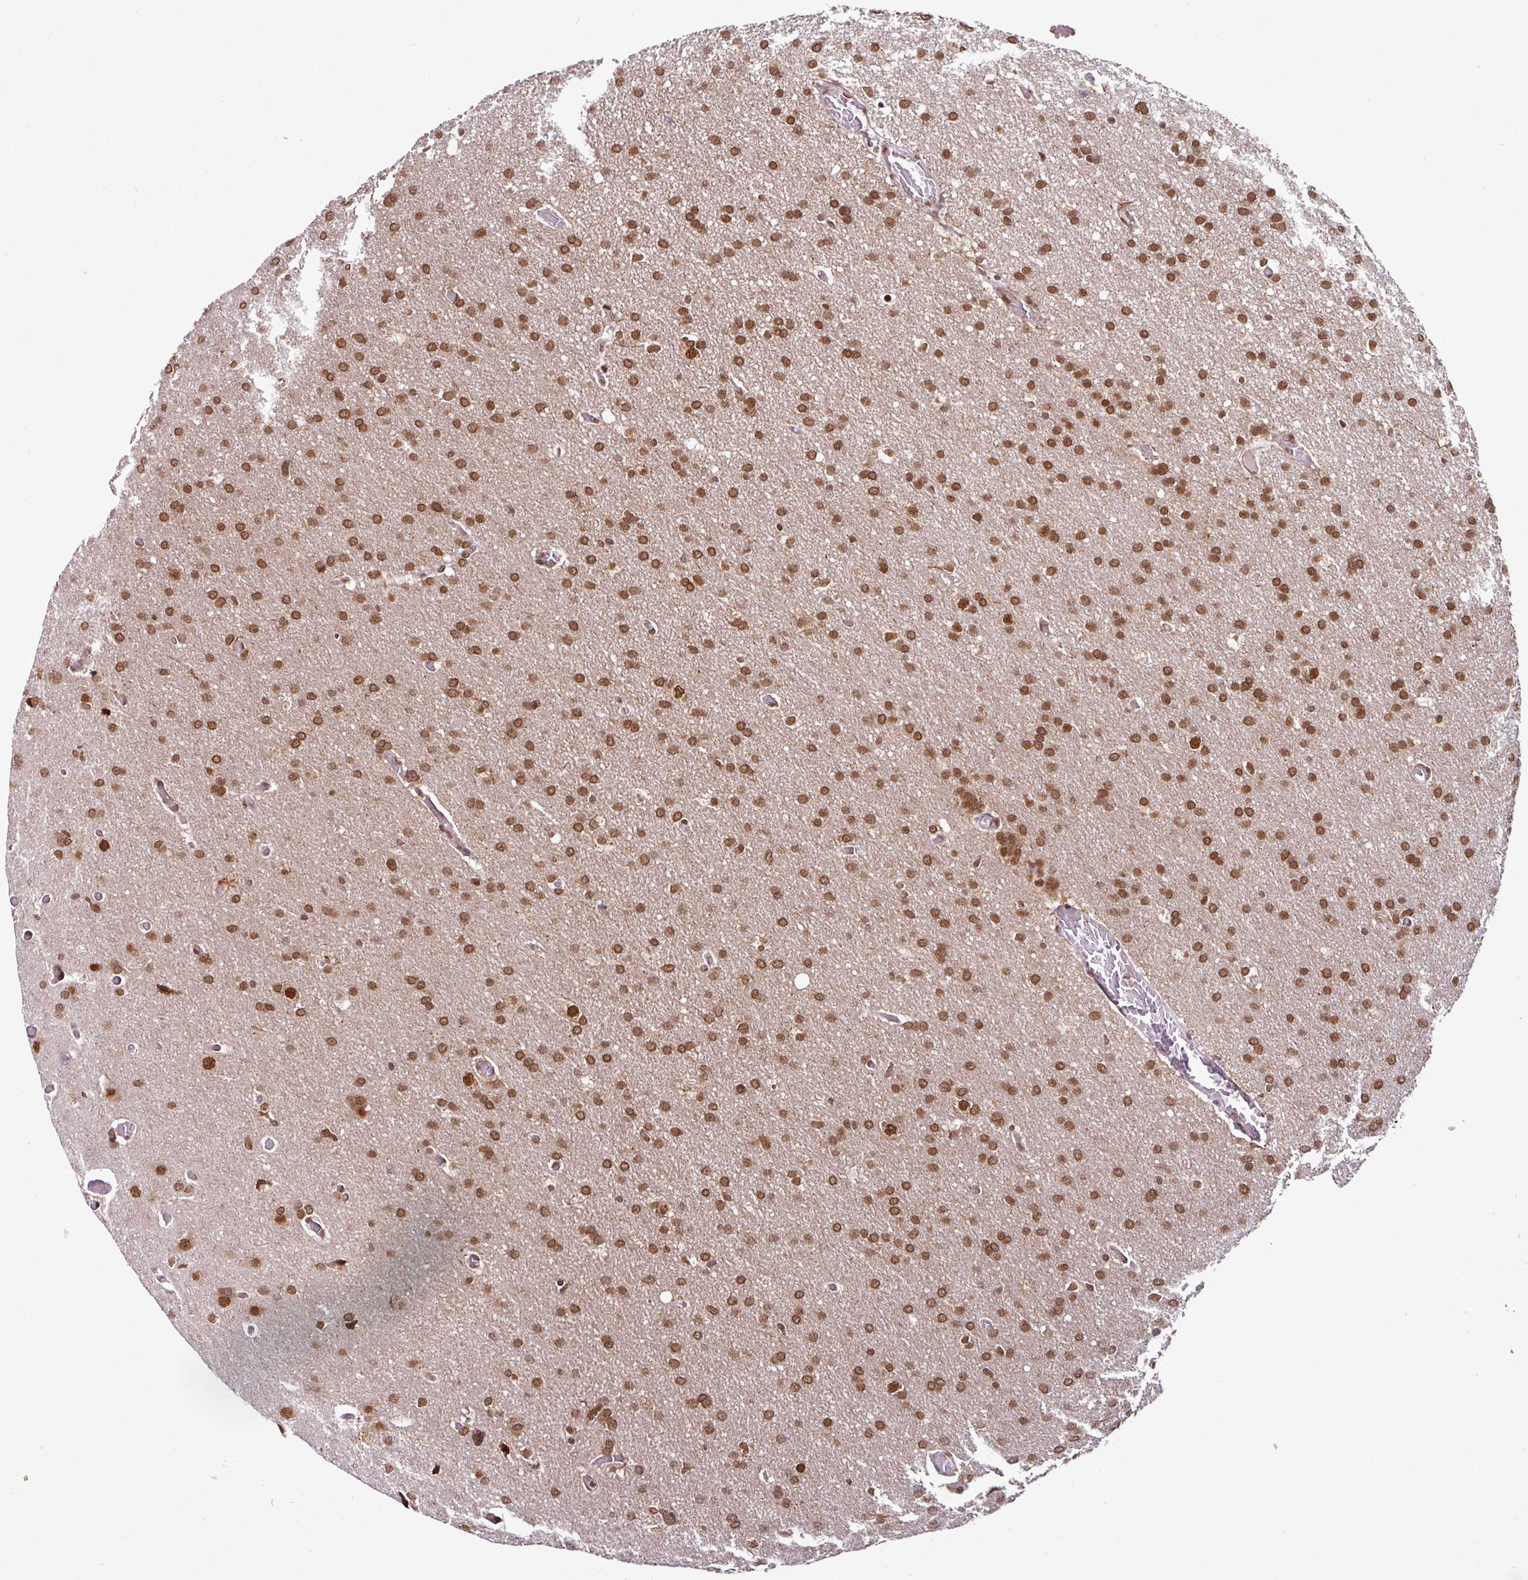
{"staining": {"intensity": "moderate", "quantity": ">75%", "location": "nuclear"}, "tissue": "glioma", "cell_type": "Tumor cells", "image_type": "cancer", "snomed": [{"axis": "morphology", "description": "Glioma, malignant, High grade"}, {"axis": "topography", "description": "Cerebral cortex"}], "caption": "The image demonstrates a brown stain indicating the presence of a protein in the nuclear of tumor cells in malignant glioma (high-grade).", "gene": "MORF4L2", "patient": {"sex": "female", "age": 36}}